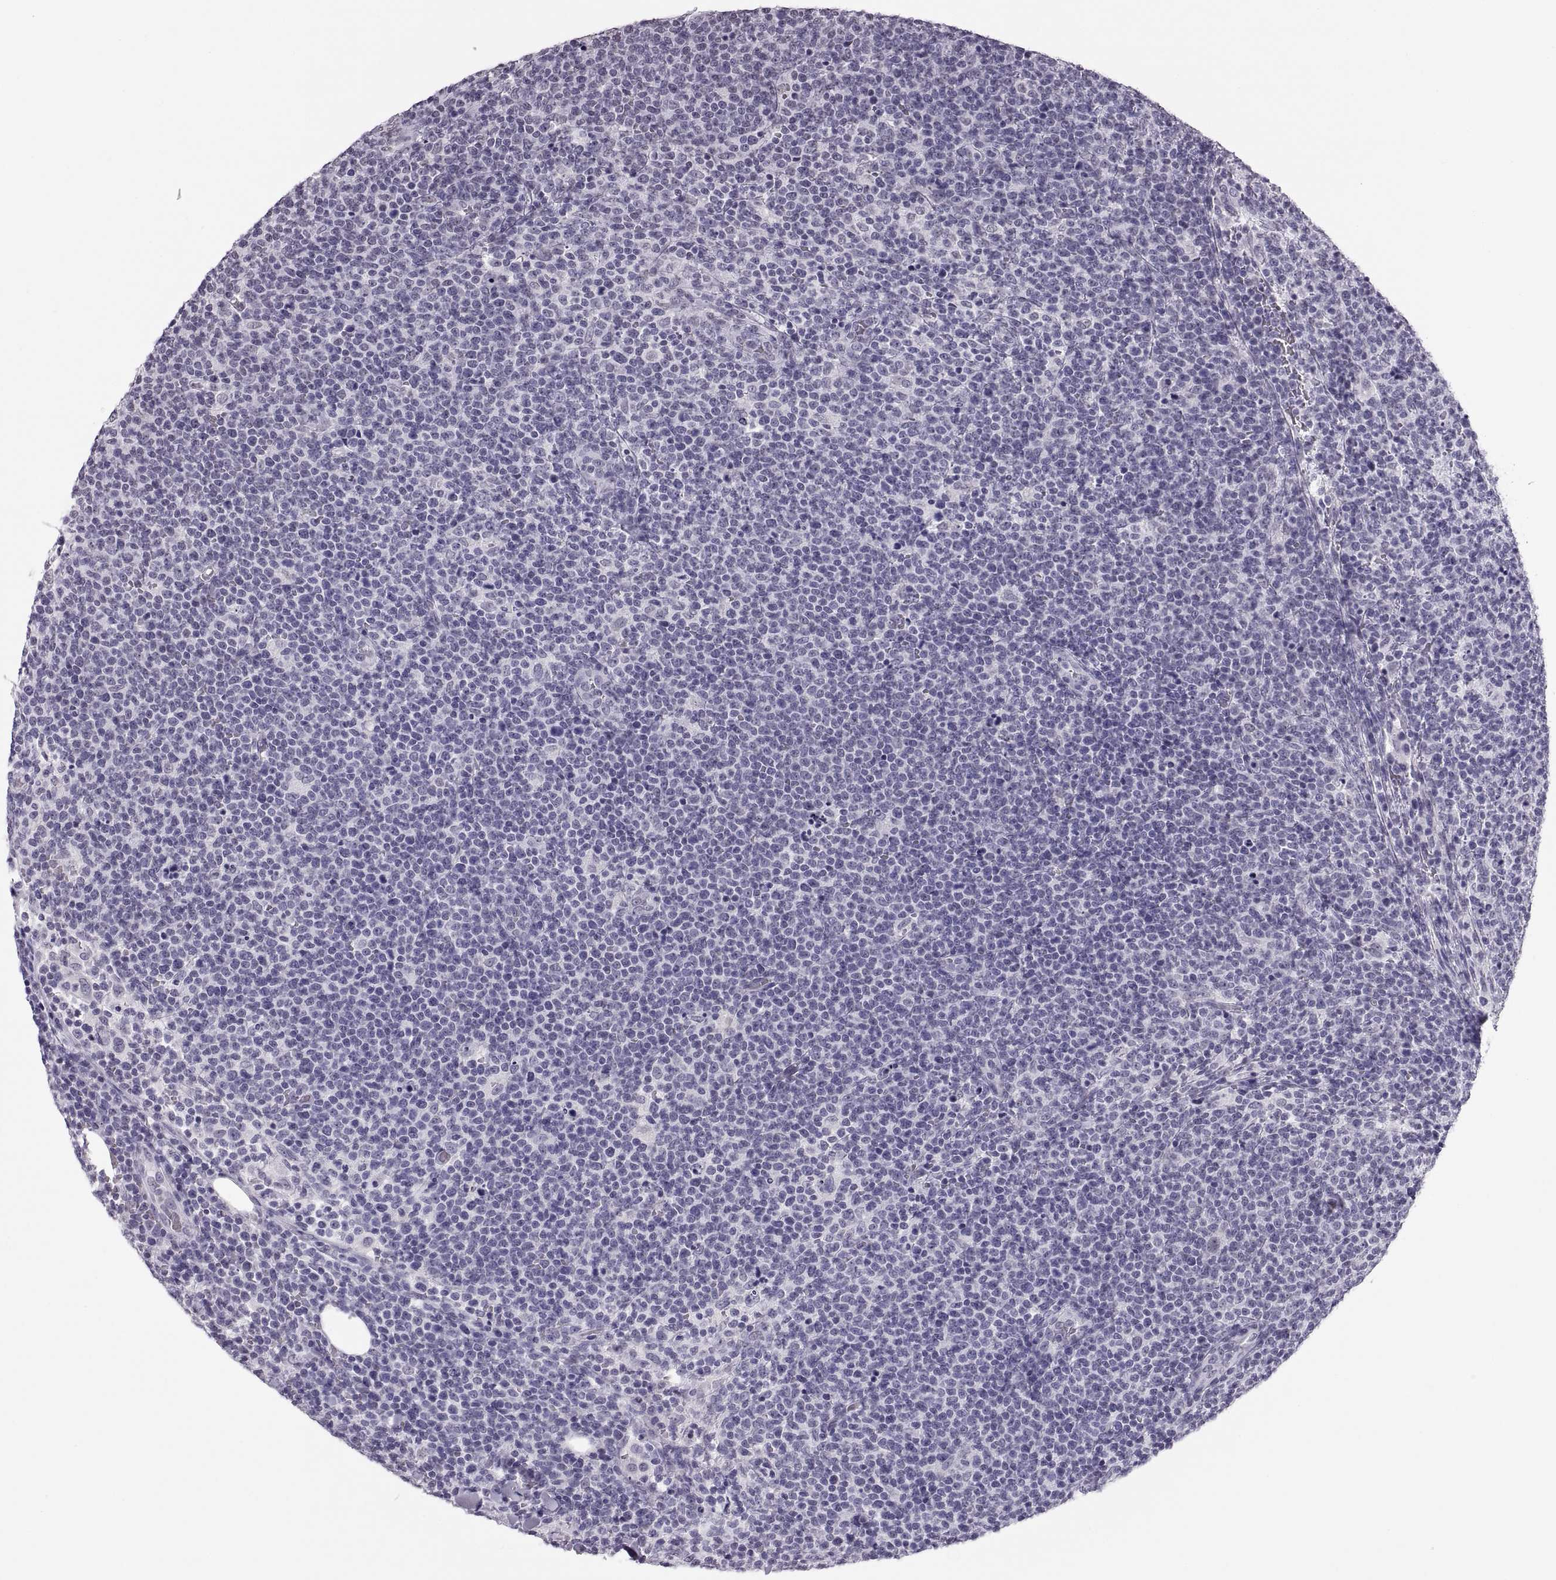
{"staining": {"intensity": "negative", "quantity": "none", "location": "none"}, "tissue": "lymphoma", "cell_type": "Tumor cells", "image_type": "cancer", "snomed": [{"axis": "morphology", "description": "Malignant lymphoma, non-Hodgkin's type, High grade"}, {"axis": "topography", "description": "Lymph node"}], "caption": "Immunohistochemistry image of malignant lymphoma, non-Hodgkin's type (high-grade) stained for a protein (brown), which demonstrates no positivity in tumor cells.", "gene": "CARTPT", "patient": {"sex": "male", "age": 61}}